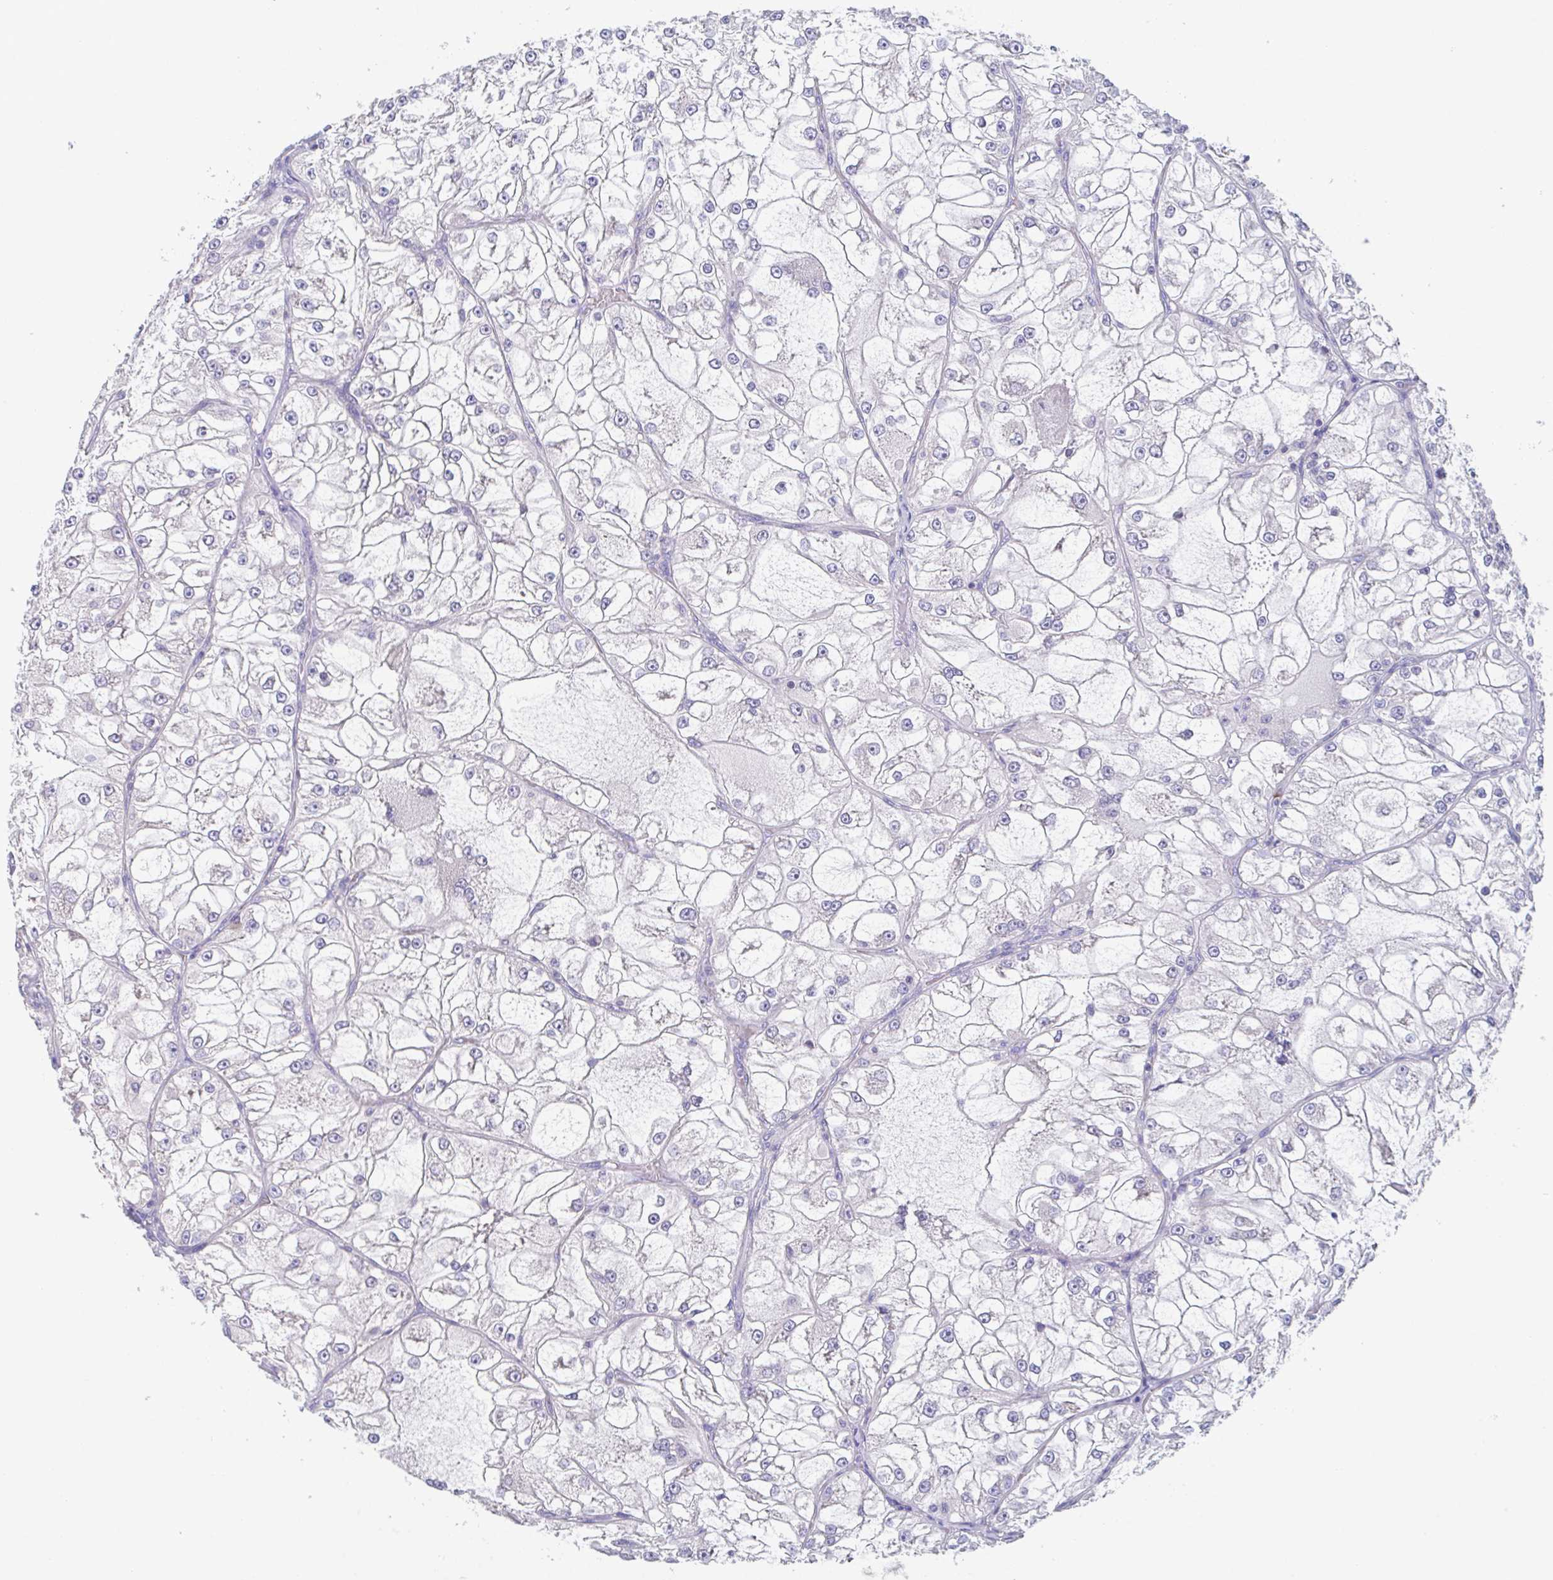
{"staining": {"intensity": "negative", "quantity": "none", "location": "none"}, "tissue": "renal cancer", "cell_type": "Tumor cells", "image_type": "cancer", "snomed": [{"axis": "morphology", "description": "Adenocarcinoma, NOS"}, {"axis": "topography", "description": "Kidney"}], "caption": "The image exhibits no staining of tumor cells in renal cancer (adenocarcinoma). (DAB (3,3'-diaminobenzidine) immunohistochemistry (IHC) with hematoxylin counter stain).", "gene": "LRRC58", "patient": {"sex": "female", "age": 72}}